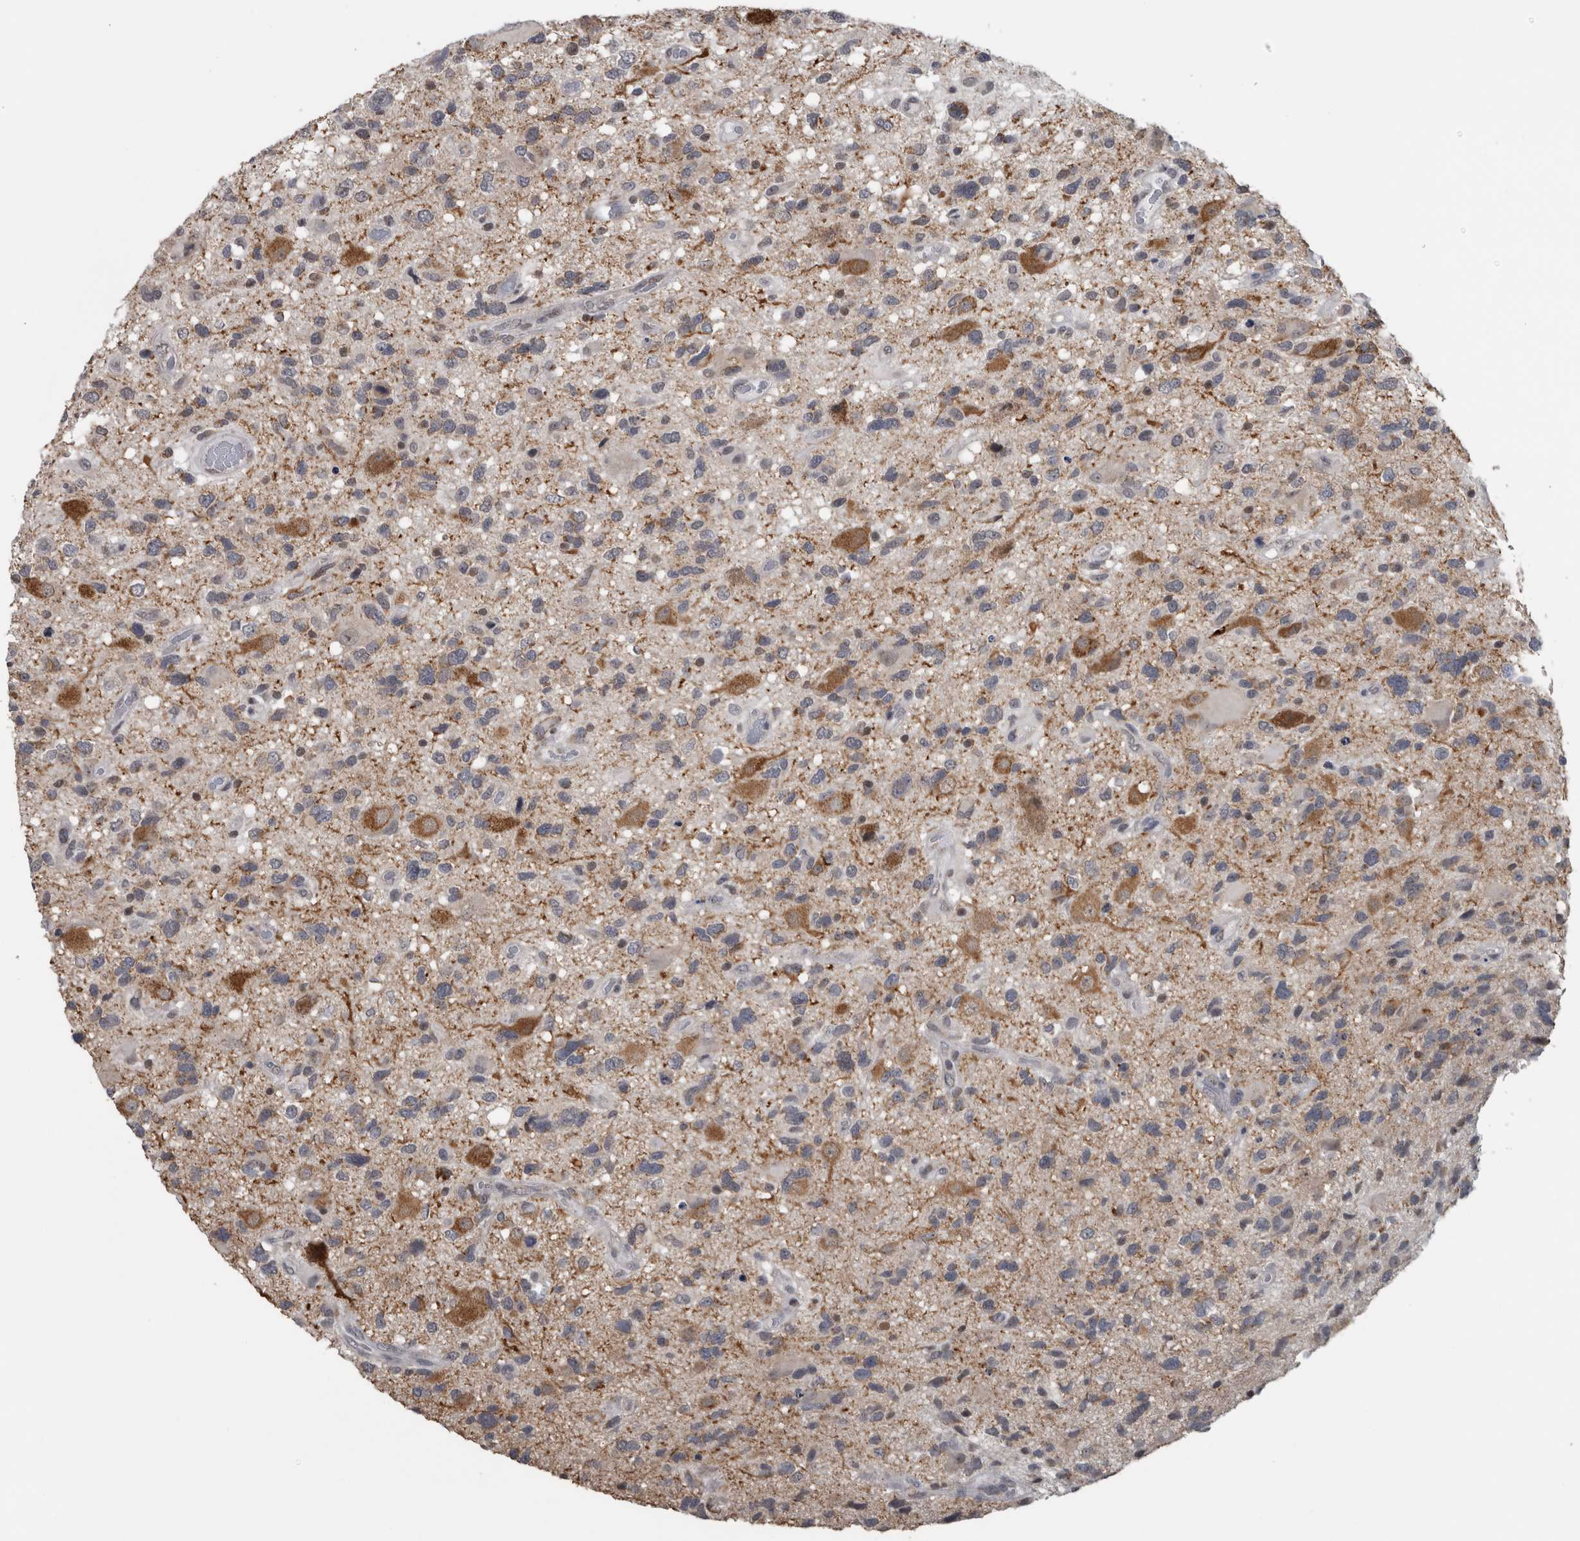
{"staining": {"intensity": "negative", "quantity": "none", "location": "none"}, "tissue": "glioma", "cell_type": "Tumor cells", "image_type": "cancer", "snomed": [{"axis": "morphology", "description": "Glioma, malignant, High grade"}, {"axis": "topography", "description": "Brain"}], "caption": "The image demonstrates no significant expression in tumor cells of glioma. Nuclei are stained in blue.", "gene": "OR2K2", "patient": {"sex": "male", "age": 33}}